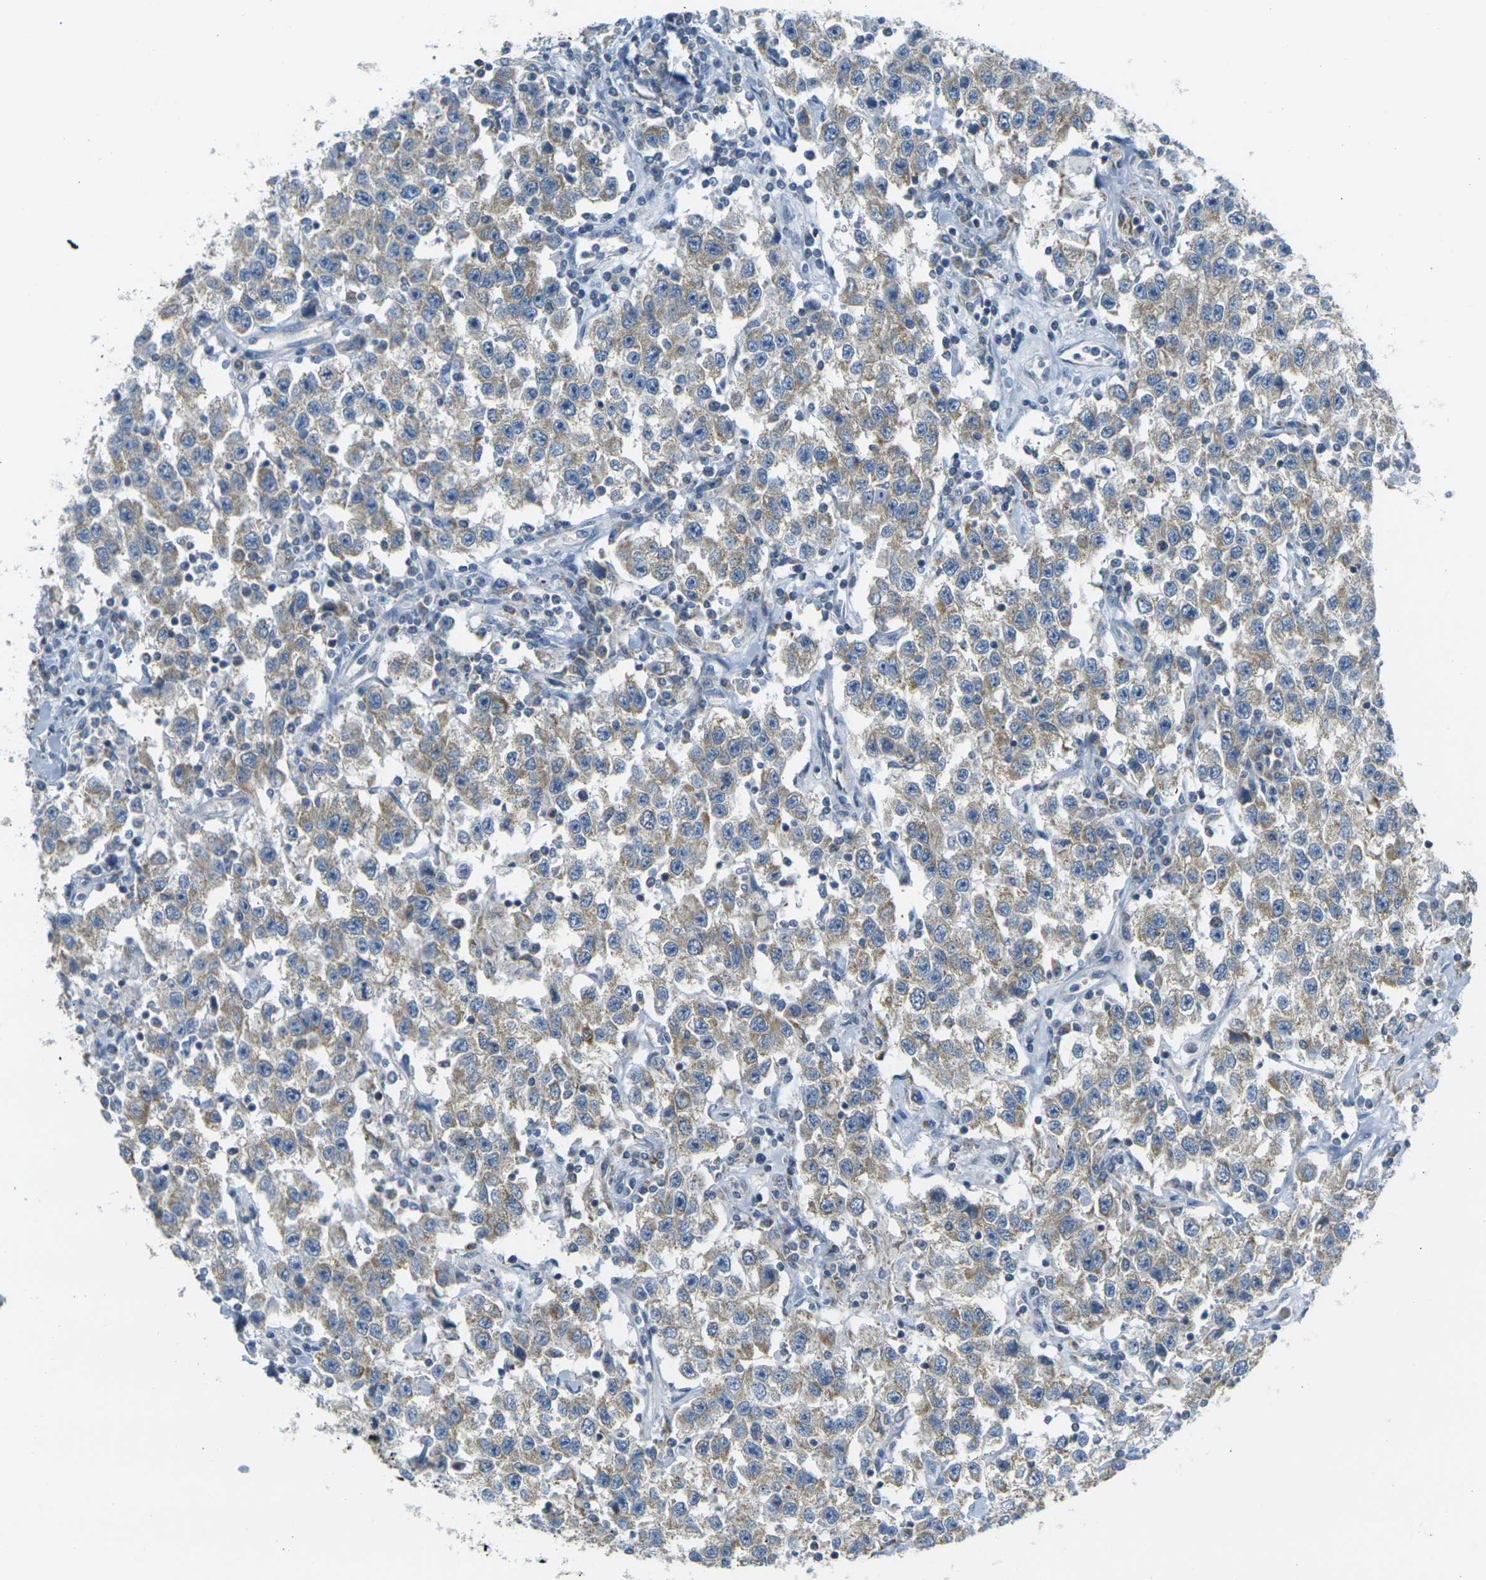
{"staining": {"intensity": "weak", "quantity": ">75%", "location": "cytoplasmic/membranous"}, "tissue": "testis cancer", "cell_type": "Tumor cells", "image_type": "cancer", "snomed": [{"axis": "morphology", "description": "Seminoma, NOS"}, {"axis": "topography", "description": "Testis"}], "caption": "Human testis cancer (seminoma) stained with a brown dye shows weak cytoplasmic/membranous positive expression in about >75% of tumor cells.", "gene": "PARD6B", "patient": {"sex": "male", "age": 41}}